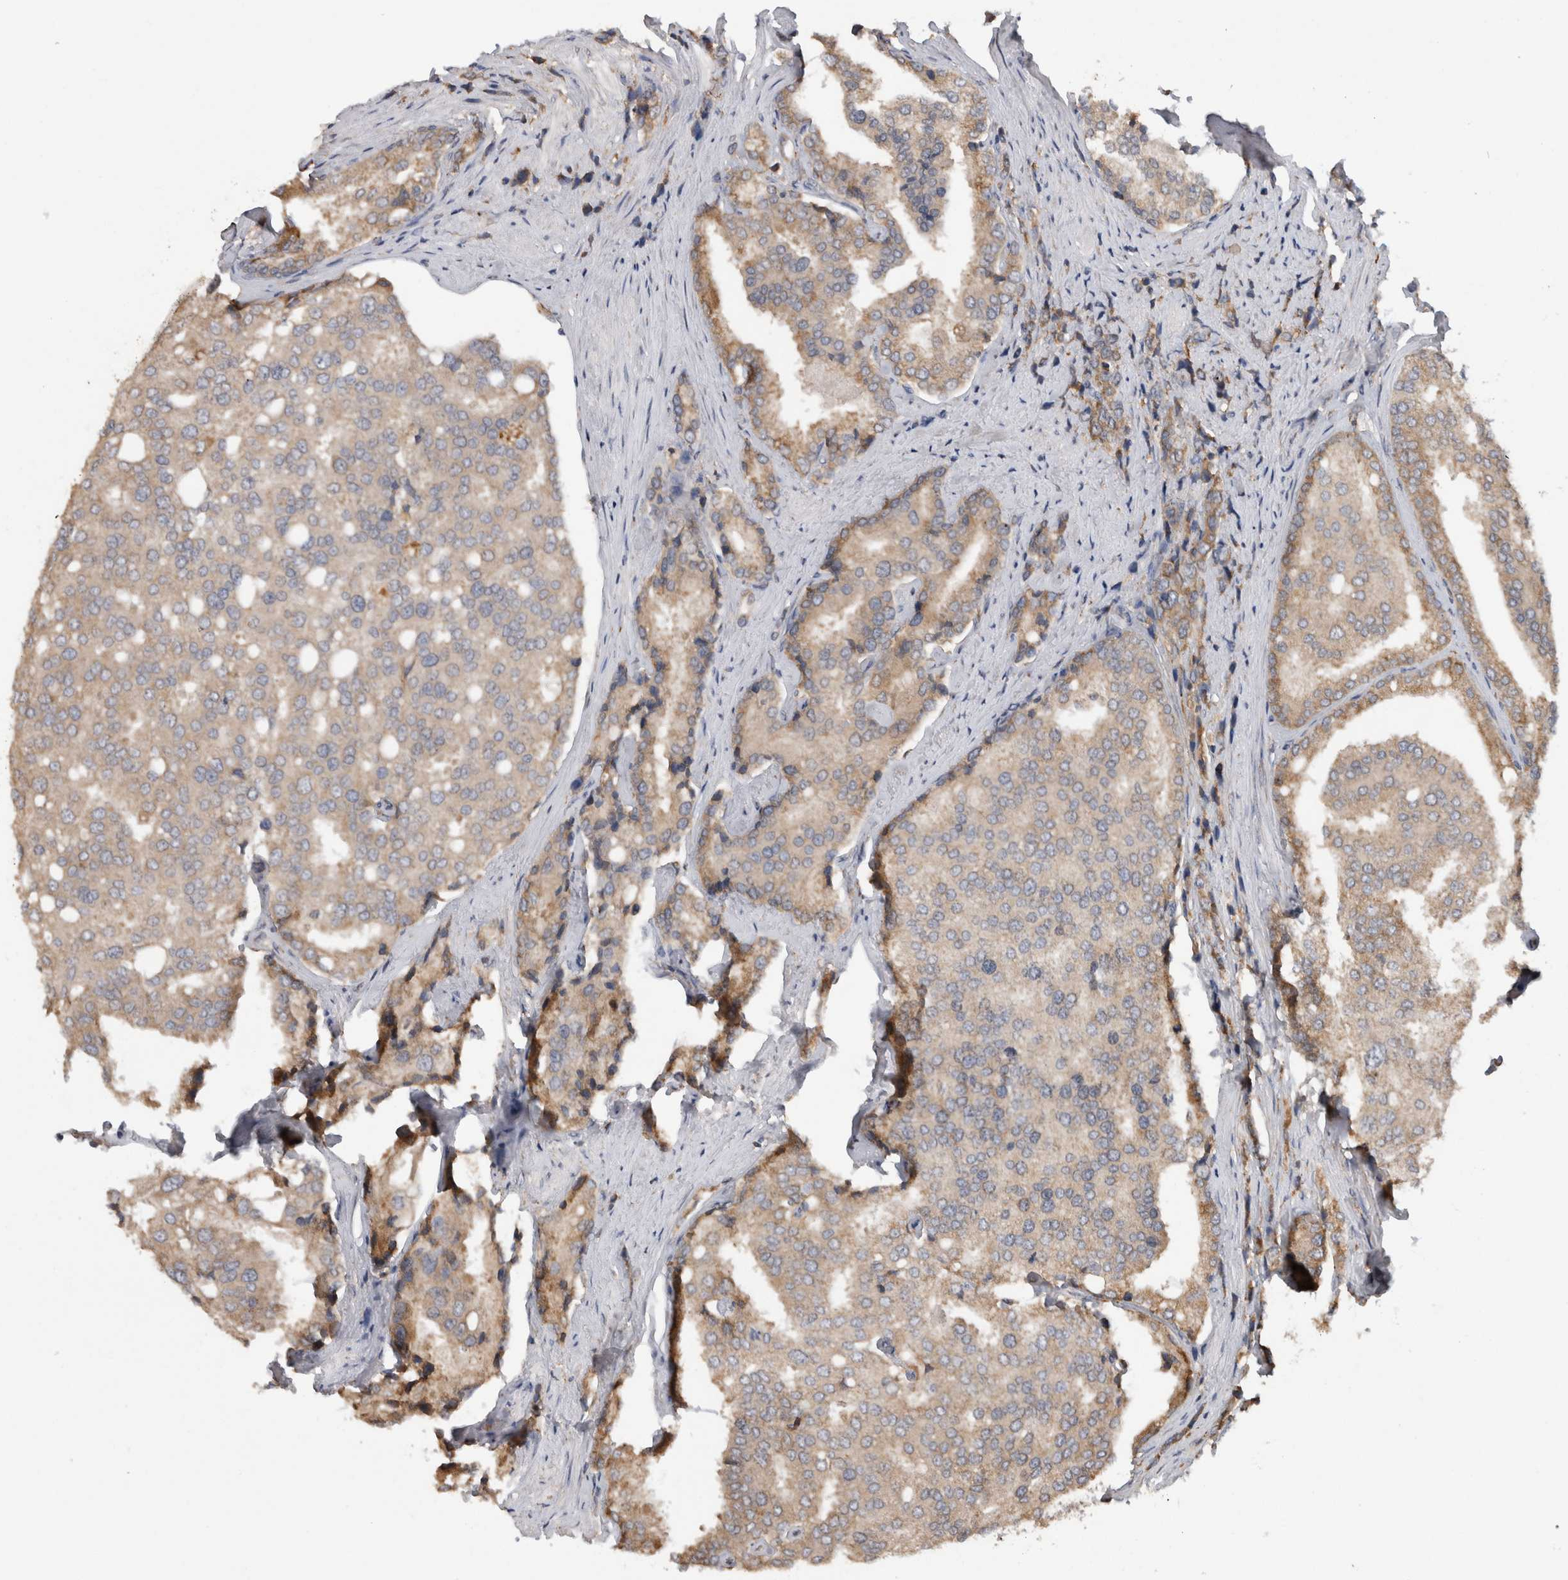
{"staining": {"intensity": "moderate", "quantity": ">75%", "location": "cytoplasmic/membranous"}, "tissue": "prostate cancer", "cell_type": "Tumor cells", "image_type": "cancer", "snomed": [{"axis": "morphology", "description": "Adenocarcinoma, High grade"}, {"axis": "topography", "description": "Prostate"}], "caption": "An IHC image of neoplastic tissue is shown. Protein staining in brown shows moderate cytoplasmic/membranous positivity in prostate adenocarcinoma (high-grade) within tumor cells.", "gene": "ADGRL3", "patient": {"sex": "male", "age": 50}}